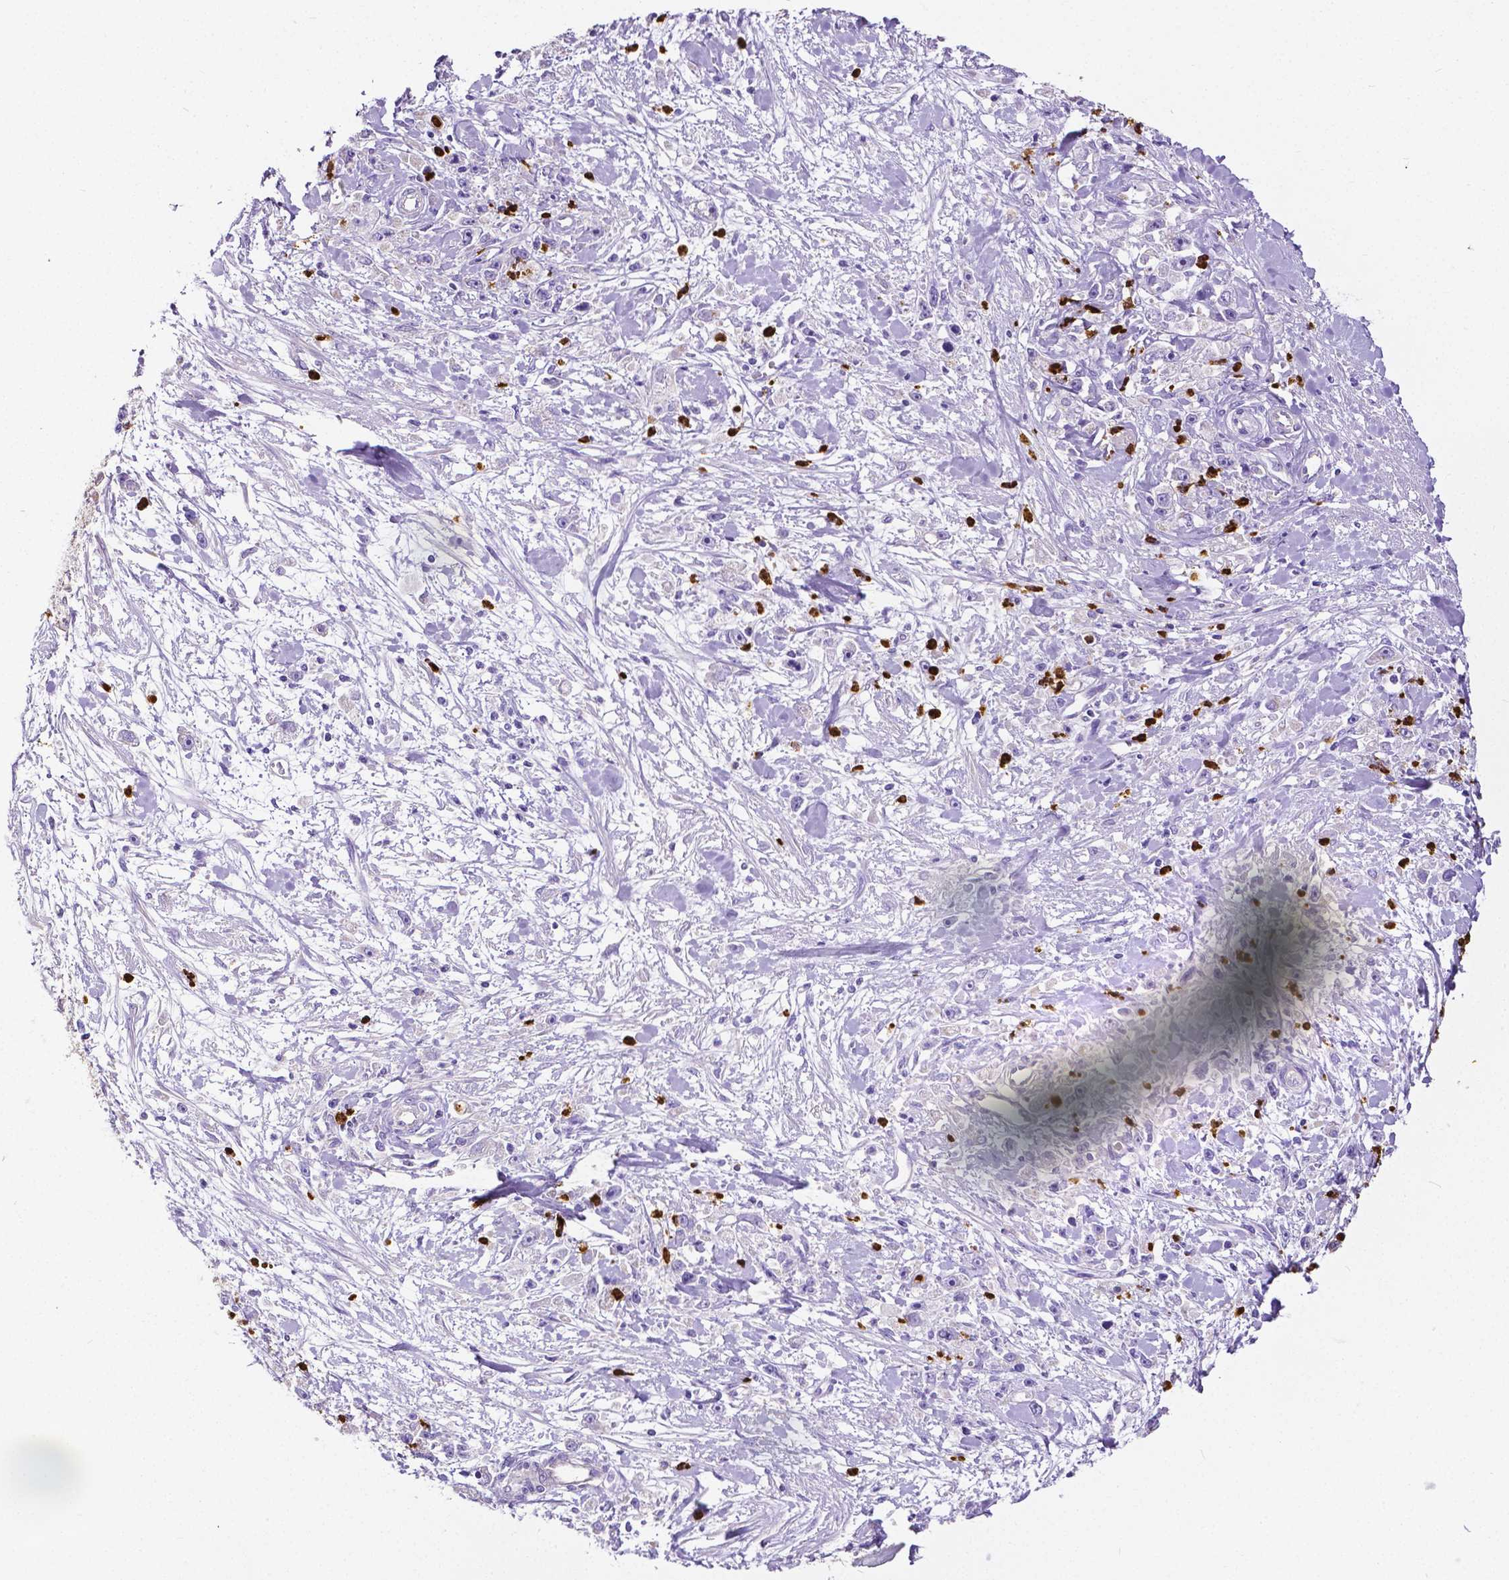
{"staining": {"intensity": "negative", "quantity": "none", "location": "none"}, "tissue": "stomach cancer", "cell_type": "Tumor cells", "image_type": "cancer", "snomed": [{"axis": "morphology", "description": "Adenocarcinoma, NOS"}, {"axis": "topography", "description": "Stomach"}], "caption": "DAB immunohistochemical staining of adenocarcinoma (stomach) shows no significant positivity in tumor cells.", "gene": "MMP9", "patient": {"sex": "female", "age": 59}}